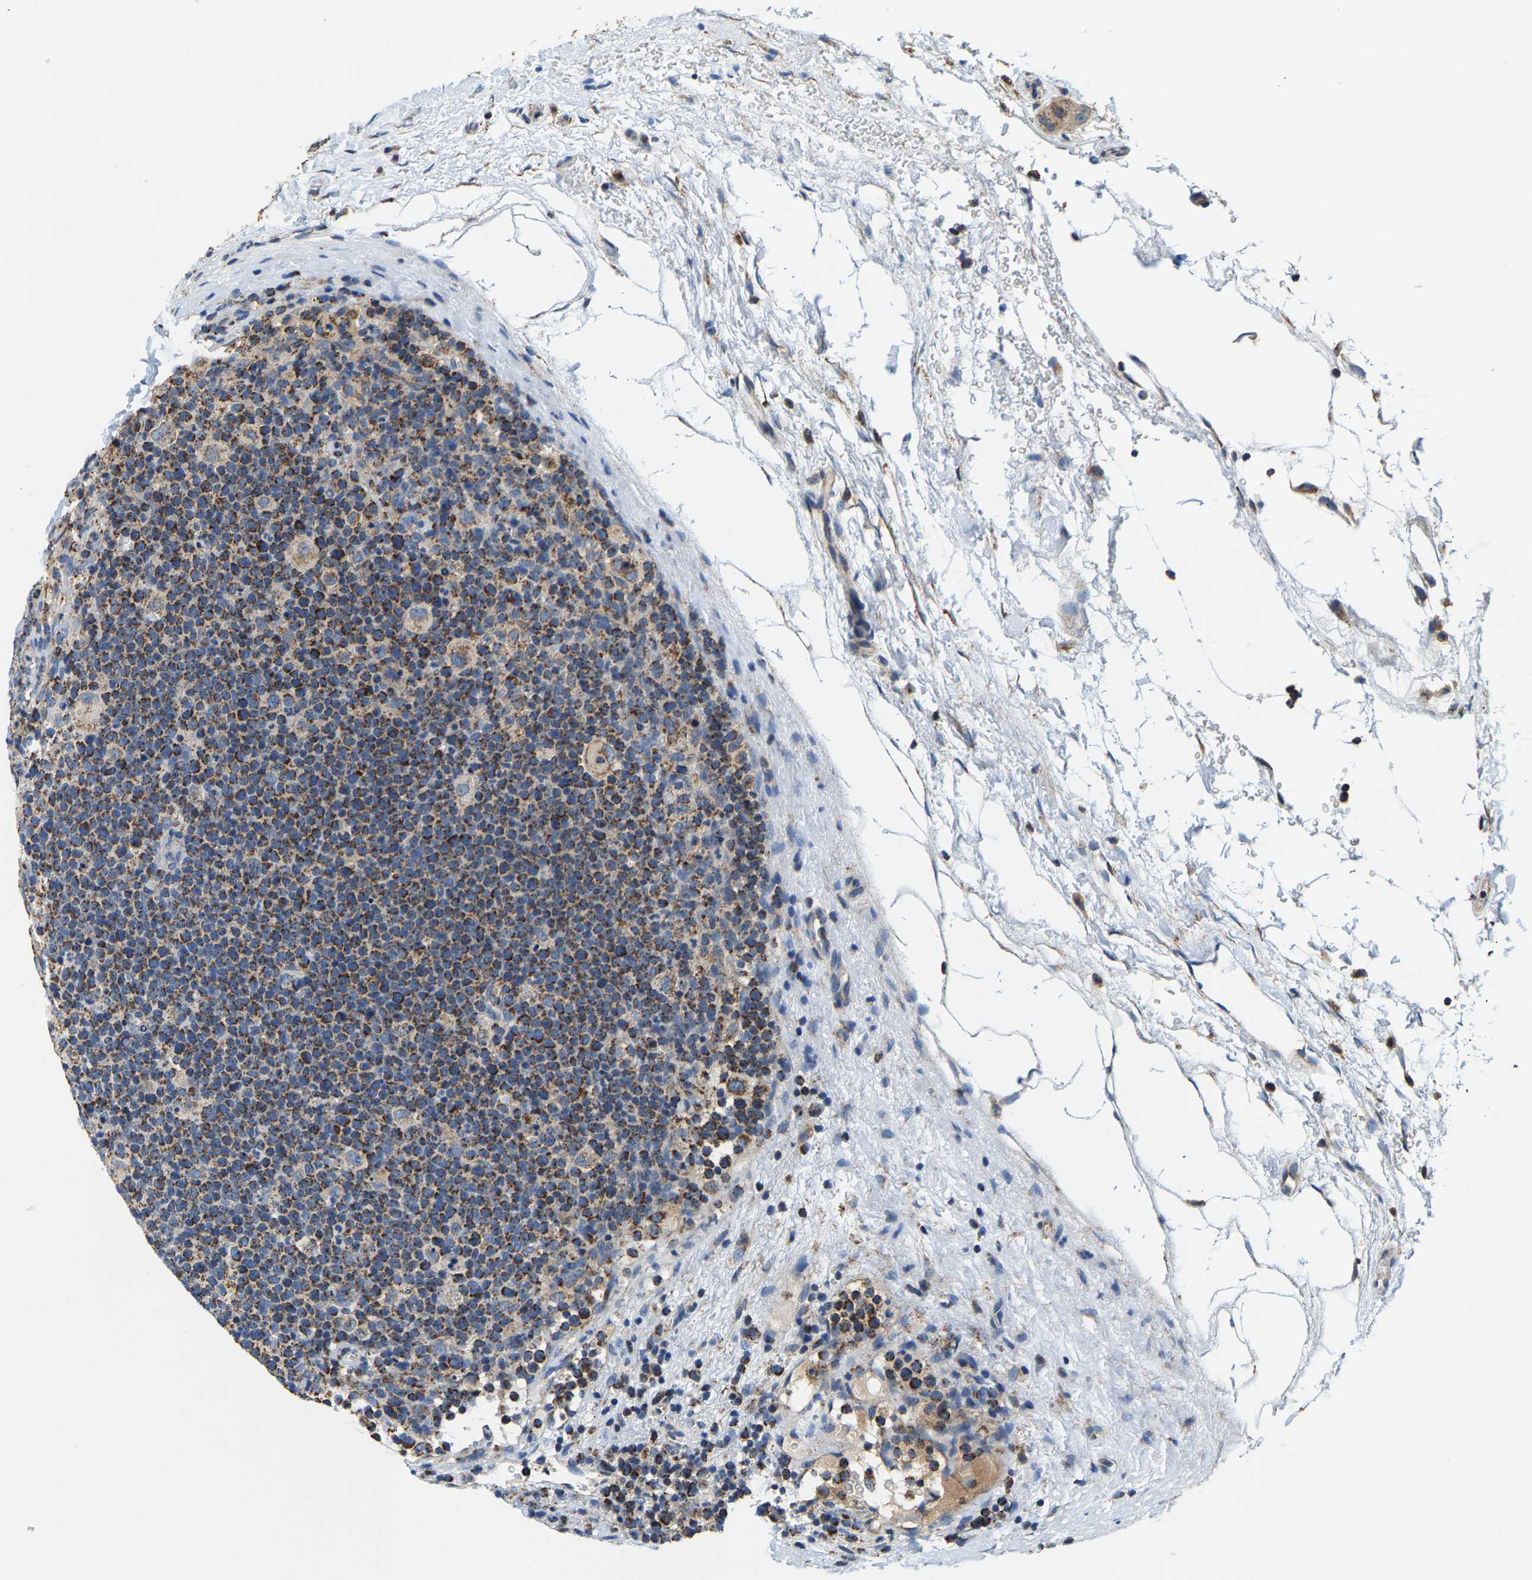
{"staining": {"intensity": "moderate", "quantity": ">75%", "location": "cytoplasmic/membranous"}, "tissue": "lymphoma", "cell_type": "Tumor cells", "image_type": "cancer", "snomed": [{"axis": "morphology", "description": "Malignant lymphoma, non-Hodgkin's type, High grade"}, {"axis": "topography", "description": "Lymph node"}], "caption": "Immunohistochemistry of human lymphoma reveals medium levels of moderate cytoplasmic/membranous positivity in approximately >75% of tumor cells. (DAB IHC, brown staining for protein, blue staining for nuclei).", "gene": "SHMT2", "patient": {"sex": "male", "age": 61}}